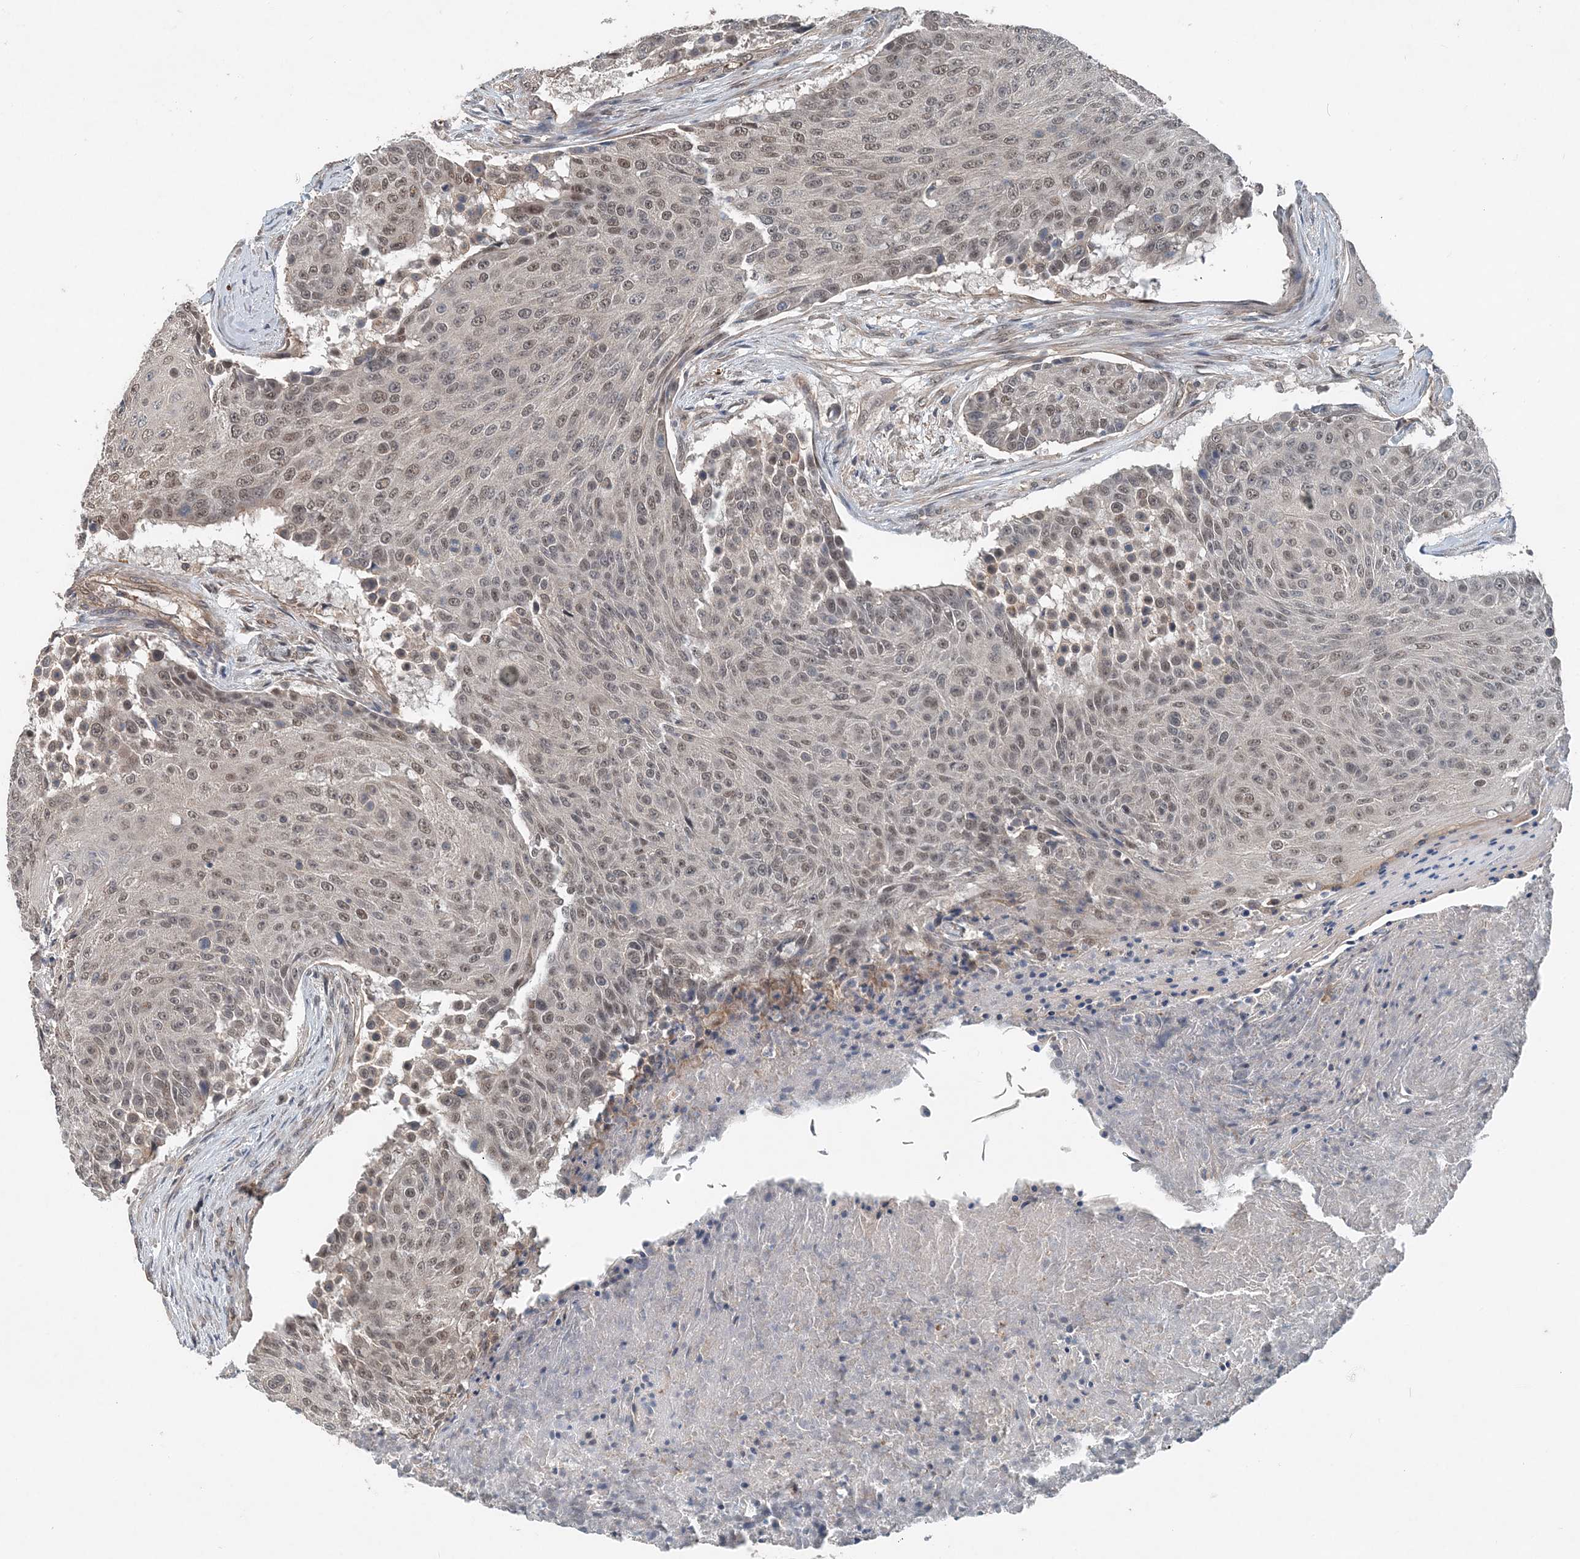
{"staining": {"intensity": "weak", "quantity": "<25%", "location": "nuclear"}, "tissue": "urothelial cancer", "cell_type": "Tumor cells", "image_type": "cancer", "snomed": [{"axis": "morphology", "description": "Urothelial carcinoma, High grade"}, {"axis": "topography", "description": "Urinary bladder"}], "caption": "Immunohistochemistry micrograph of neoplastic tissue: human high-grade urothelial carcinoma stained with DAB exhibits no significant protein expression in tumor cells. (Immunohistochemistry, brightfield microscopy, high magnification).", "gene": "SMPD3", "patient": {"sex": "female", "age": 63}}